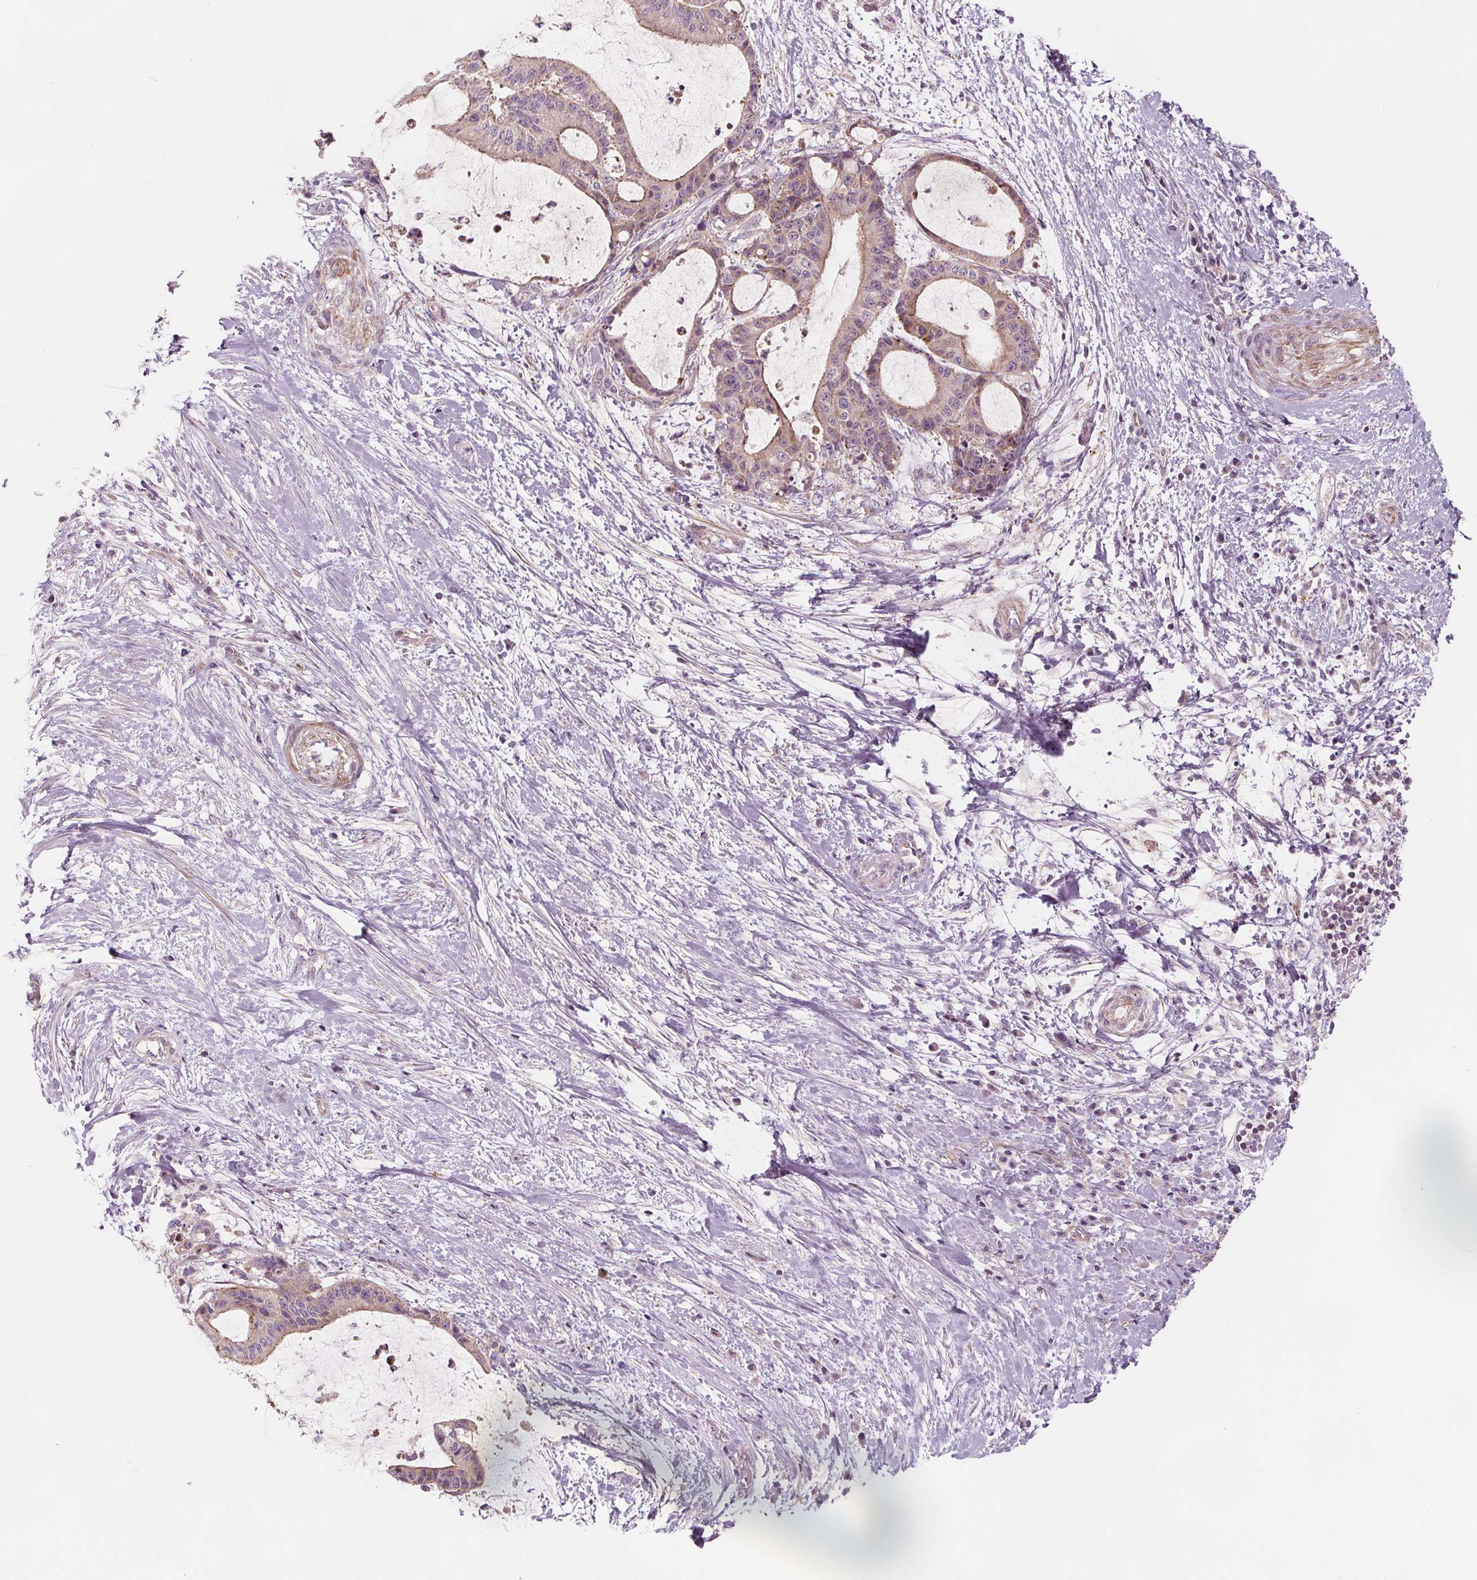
{"staining": {"intensity": "weak", "quantity": "<25%", "location": "cytoplasmic/membranous"}, "tissue": "liver cancer", "cell_type": "Tumor cells", "image_type": "cancer", "snomed": [{"axis": "morphology", "description": "Cholangiocarcinoma"}, {"axis": "topography", "description": "Liver"}], "caption": "Tumor cells are negative for protein expression in human liver cancer (cholangiocarcinoma).", "gene": "ADAM33", "patient": {"sex": "female", "age": 73}}